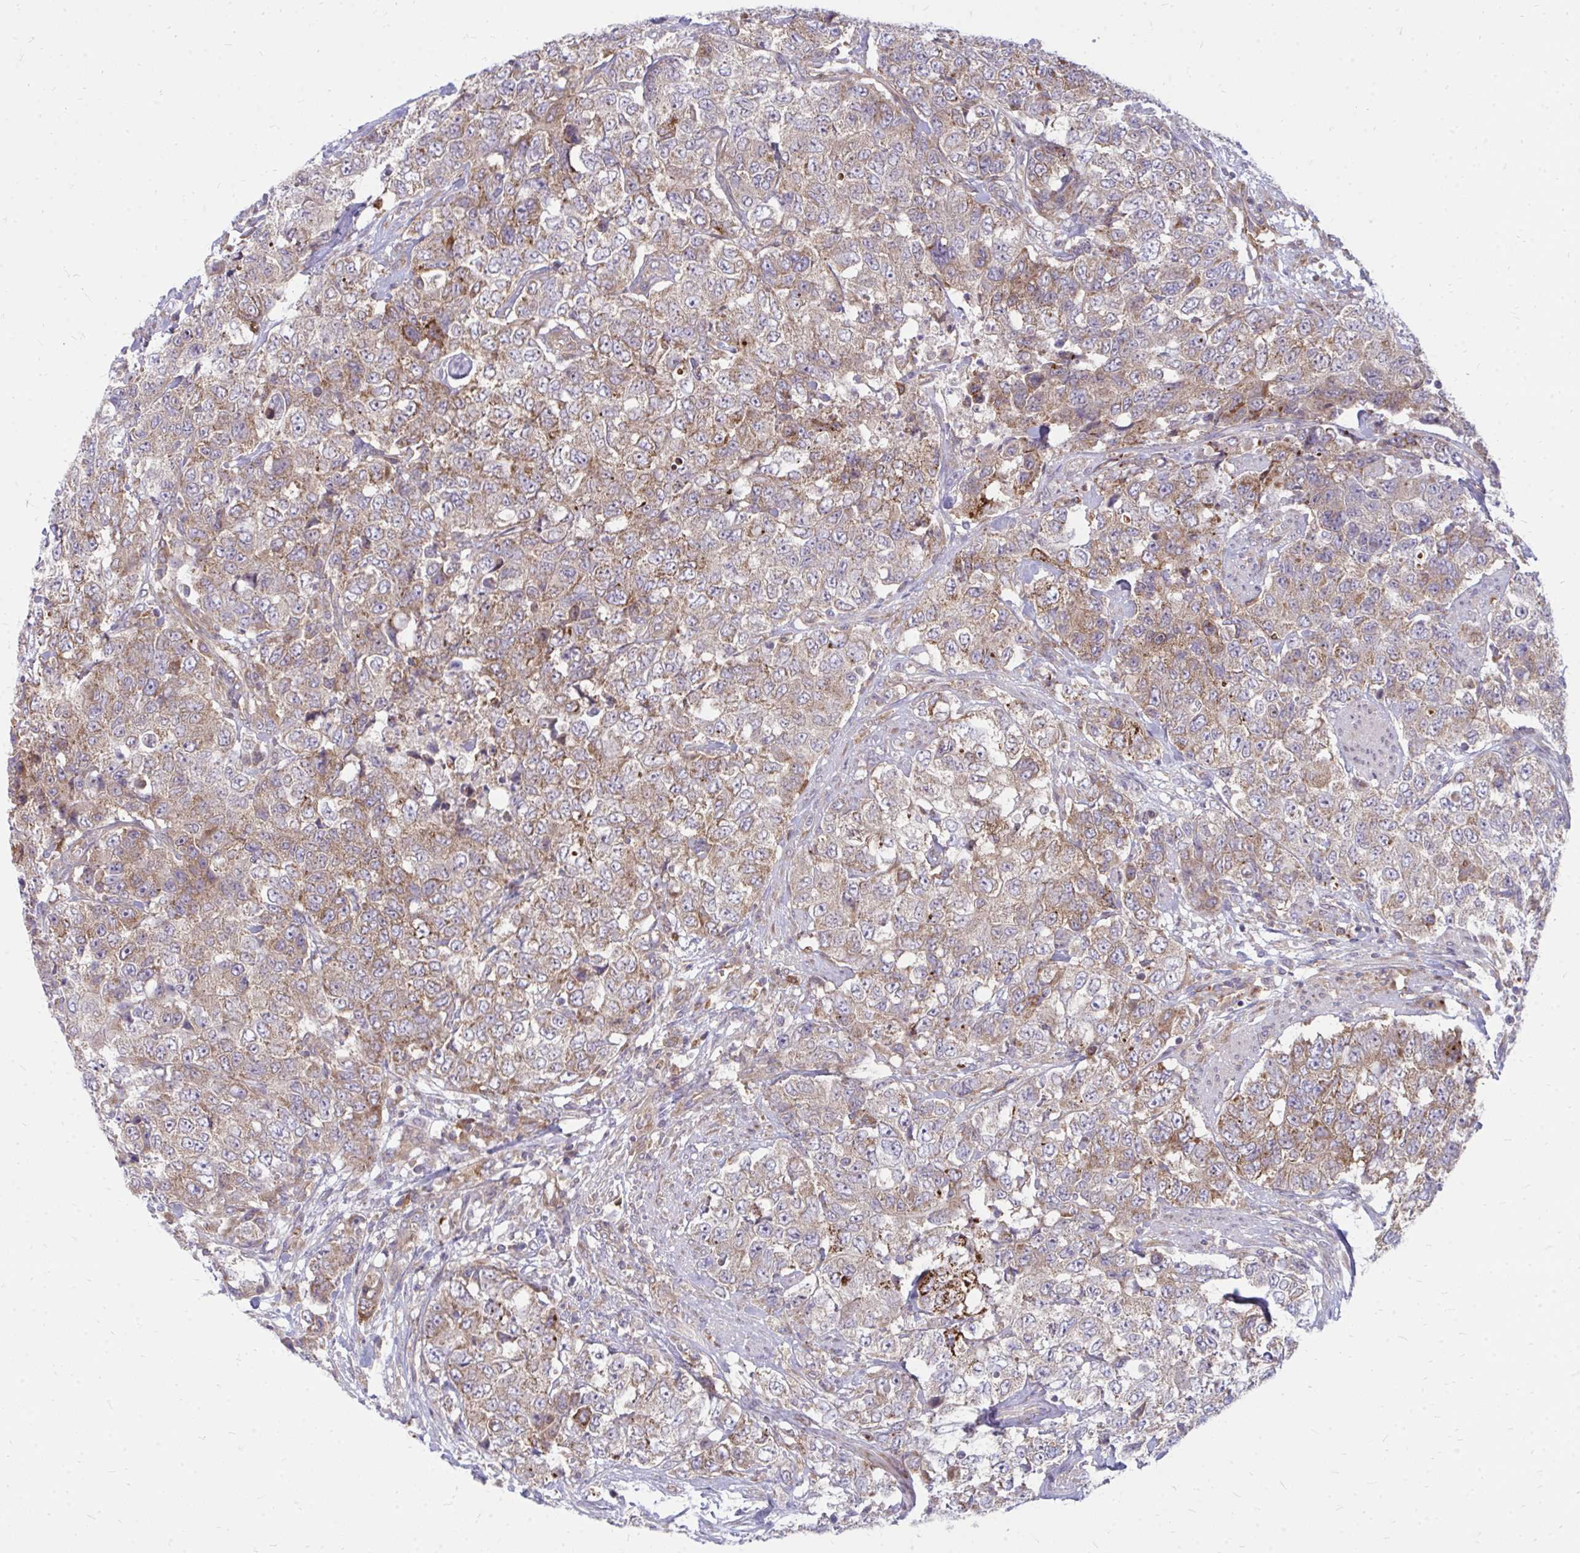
{"staining": {"intensity": "weak", "quantity": ">75%", "location": "cytoplasmic/membranous"}, "tissue": "urothelial cancer", "cell_type": "Tumor cells", "image_type": "cancer", "snomed": [{"axis": "morphology", "description": "Urothelial carcinoma, High grade"}, {"axis": "topography", "description": "Urinary bladder"}], "caption": "DAB (3,3'-diaminobenzidine) immunohistochemical staining of human urothelial carcinoma (high-grade) reveals weak cytoplasmic/membranous protein expression in approximately >75% of tumor cells.", "gene": "ASAP1", "patient": {"sex": "female", "age": 78}}